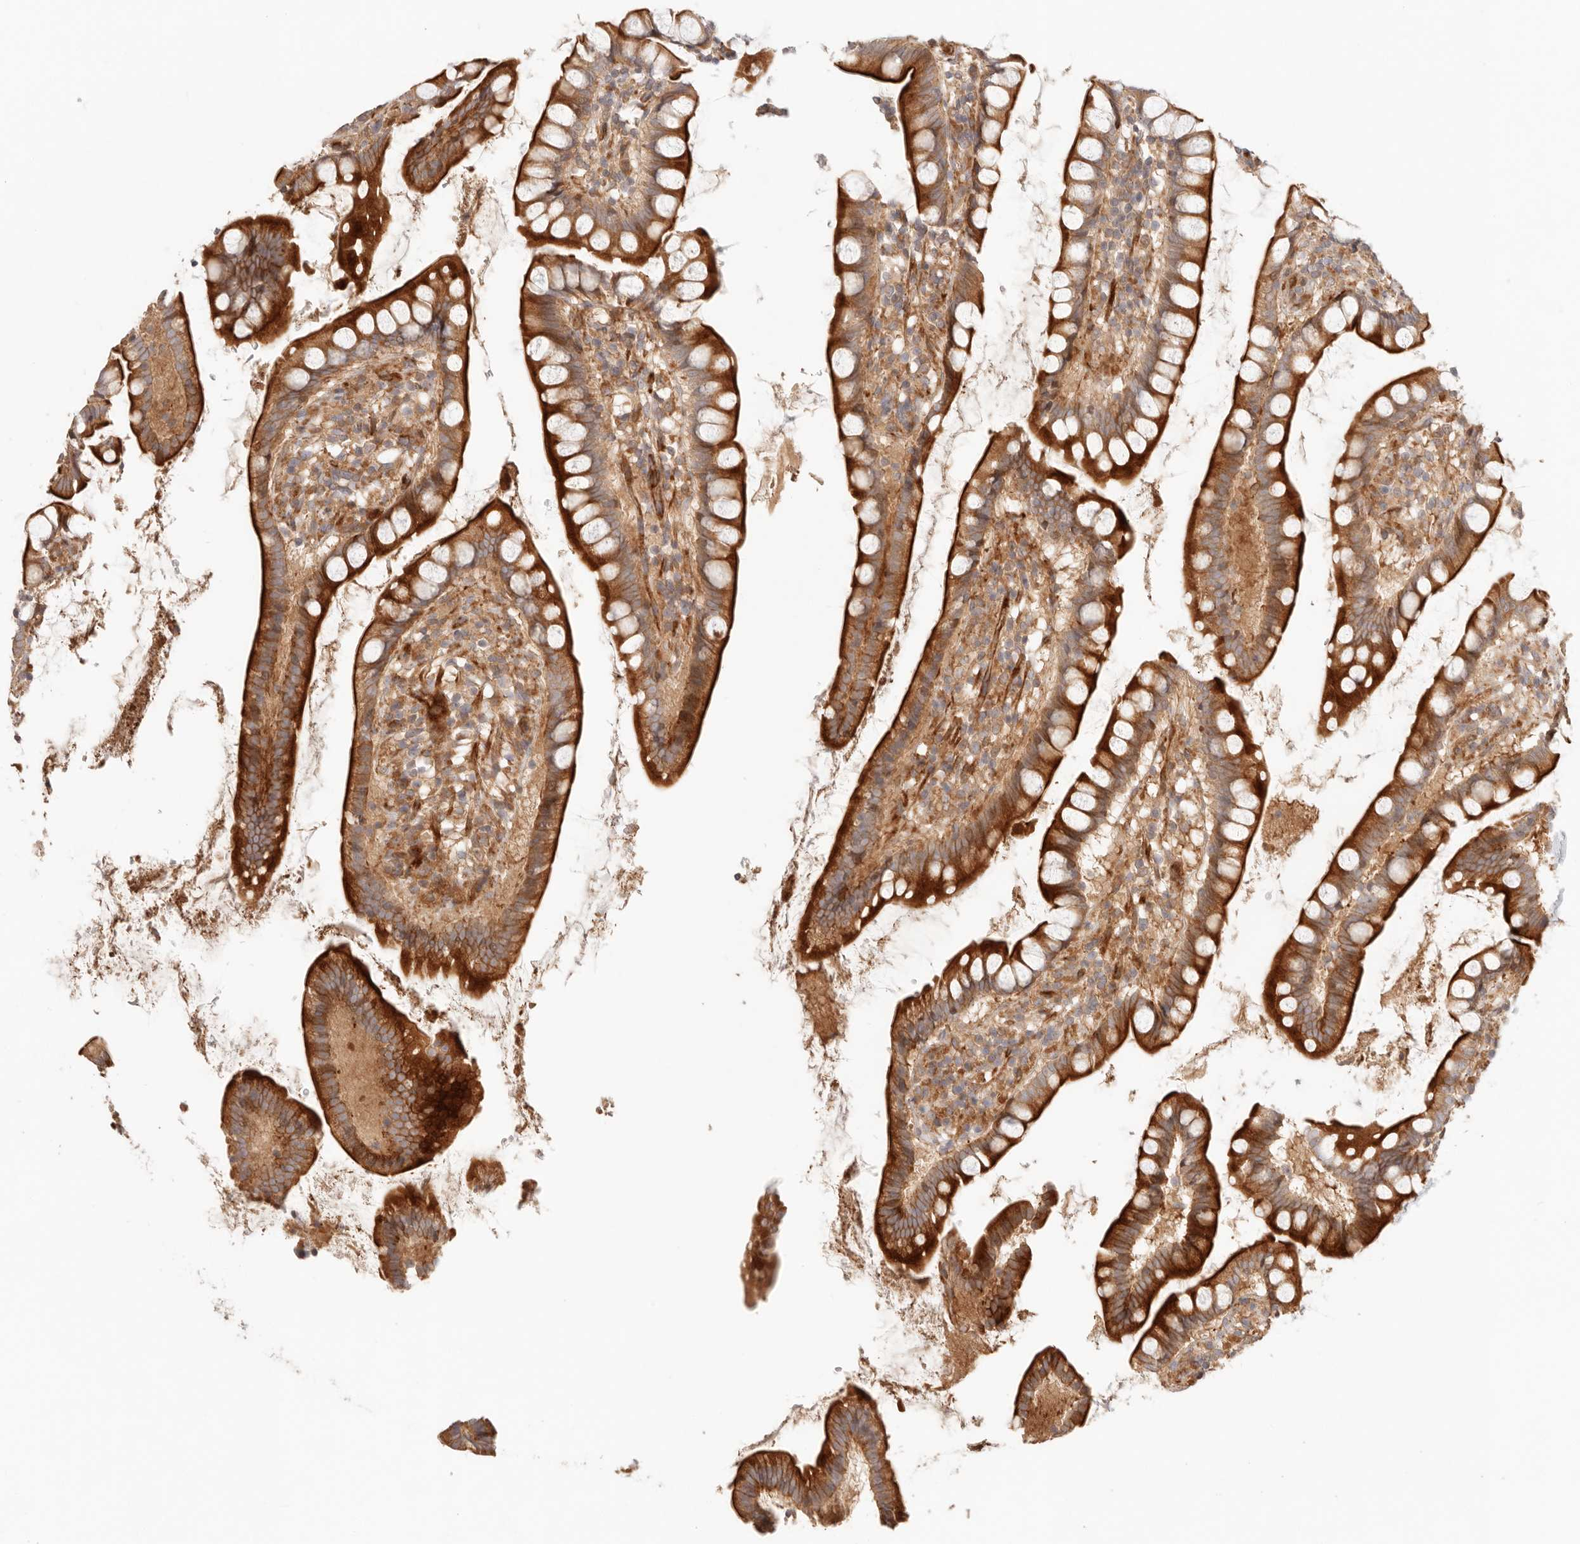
{"staining": {"intensity": "strong", "quantity": ">75%", "location": "cytoplasmic/membranous"}, "tissue": "small intestine", "cell_type": "Glandular cells", "image_type": "normal", "snomed": [{"axis": "morphology", "description": "Normal tissue, NOS"}, {"axis": "topography", "description": "Small intestine"}], "caption": "Immunohistochemical staining of normal human small intestine reveals strong cytoplasmic/membranous protein staining in about >75% of glandular cells. The protein is stained brown, and the nuclei are stained in blue (DAB (3,3'-diaminobenzidine) IHC with brightfield microscopy, high magnification).", "gene": "IL1R2", "patient": {"sex": "female", "age": 84}}